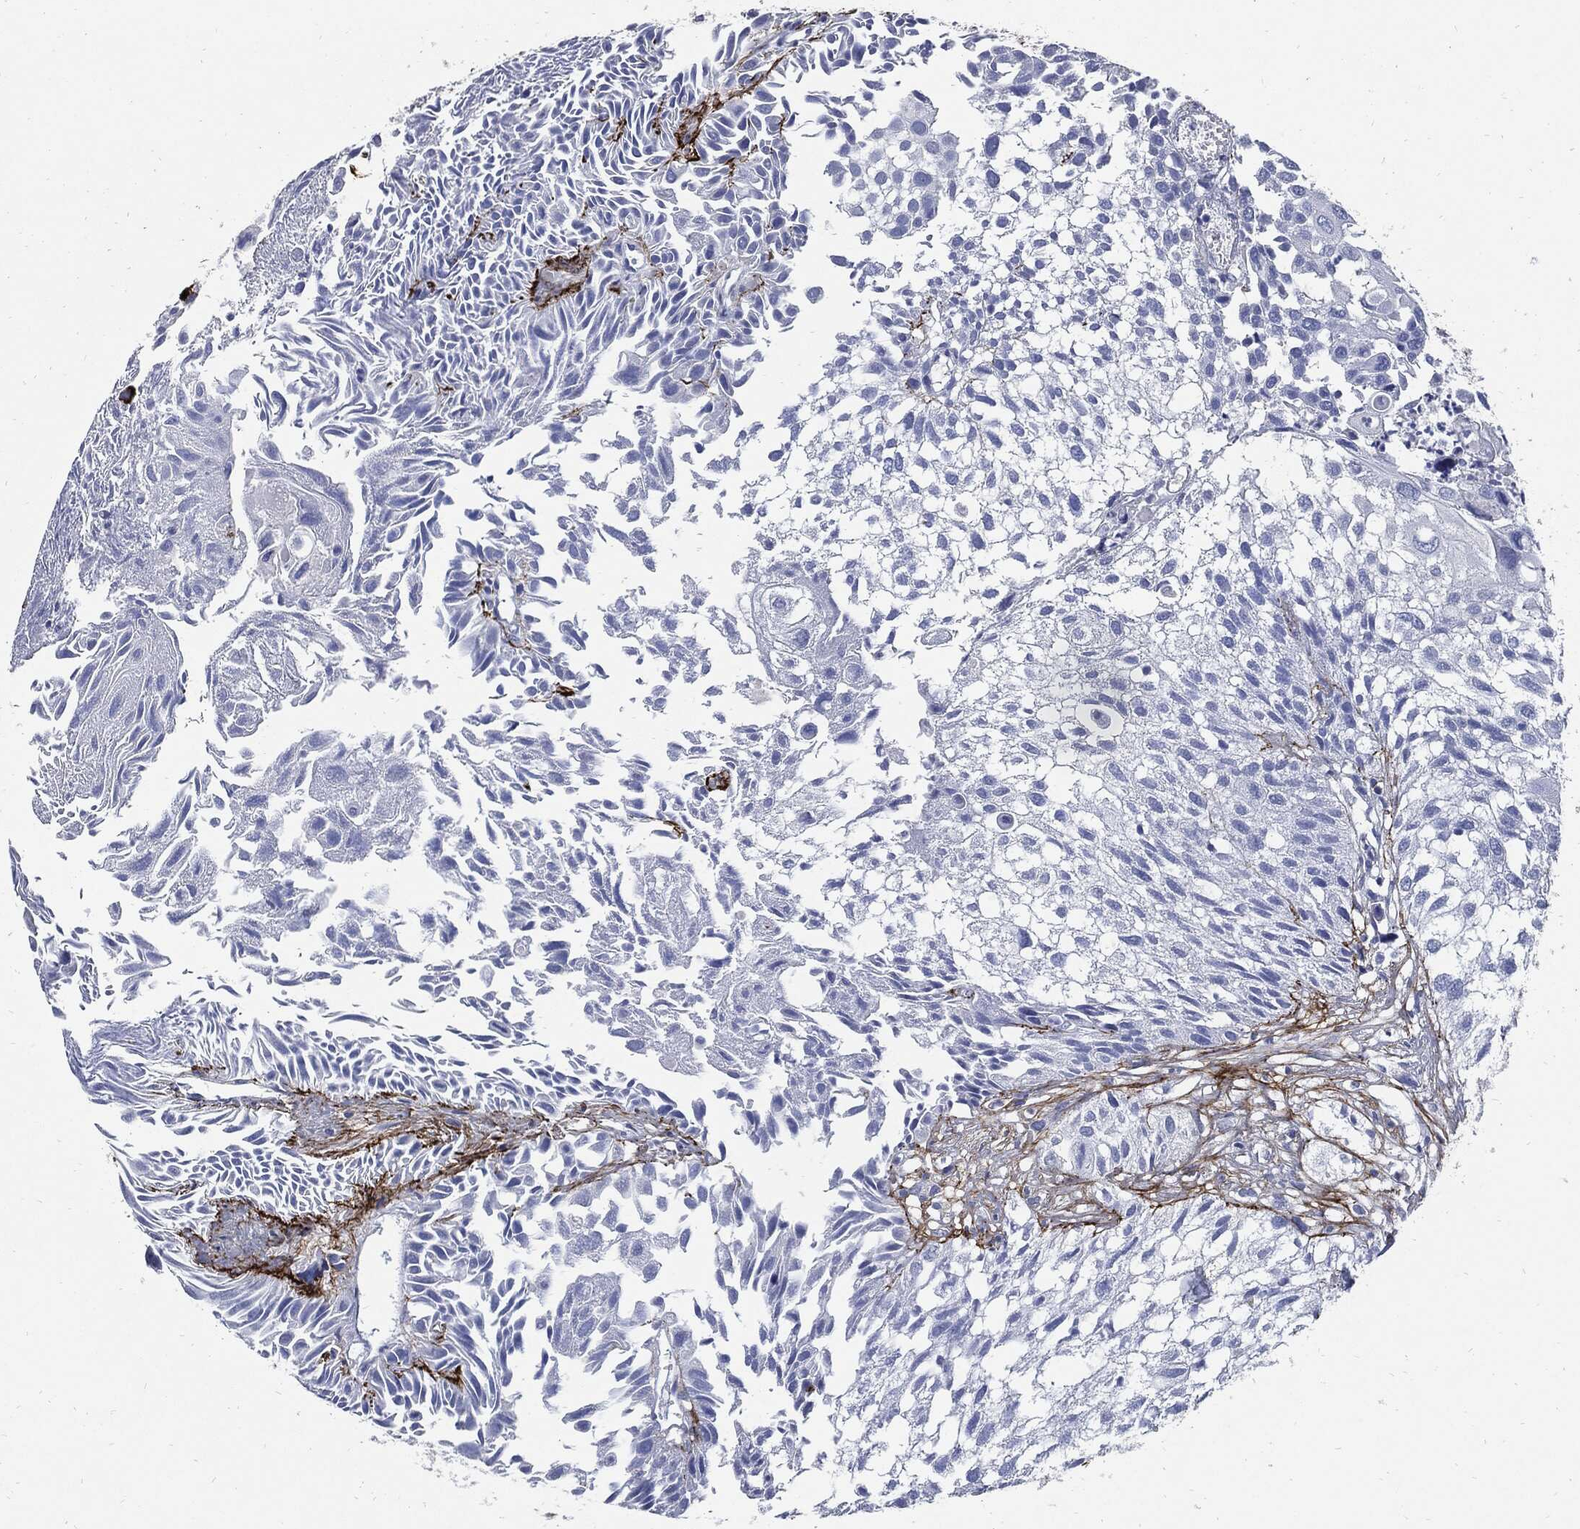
{"staining": {"intensity": "negative", "quantity": "none", "location": "none"}, "tissue": "urothelial cancer", "cell_type": "Tumor cells", "image_type": "cancer", "snomed": [{"axis": "morphology", "description": "Urothelial carcinoma, High grade"}, {"axis": "topography", "description": "Urinary bladder"}], "caption": "A photomicrograph of urothelial cancer stained for a protein exhibits no brown staining in tumor cells.", "gene": "FBN1", "patient": {"sex": "female", "age": 79}}